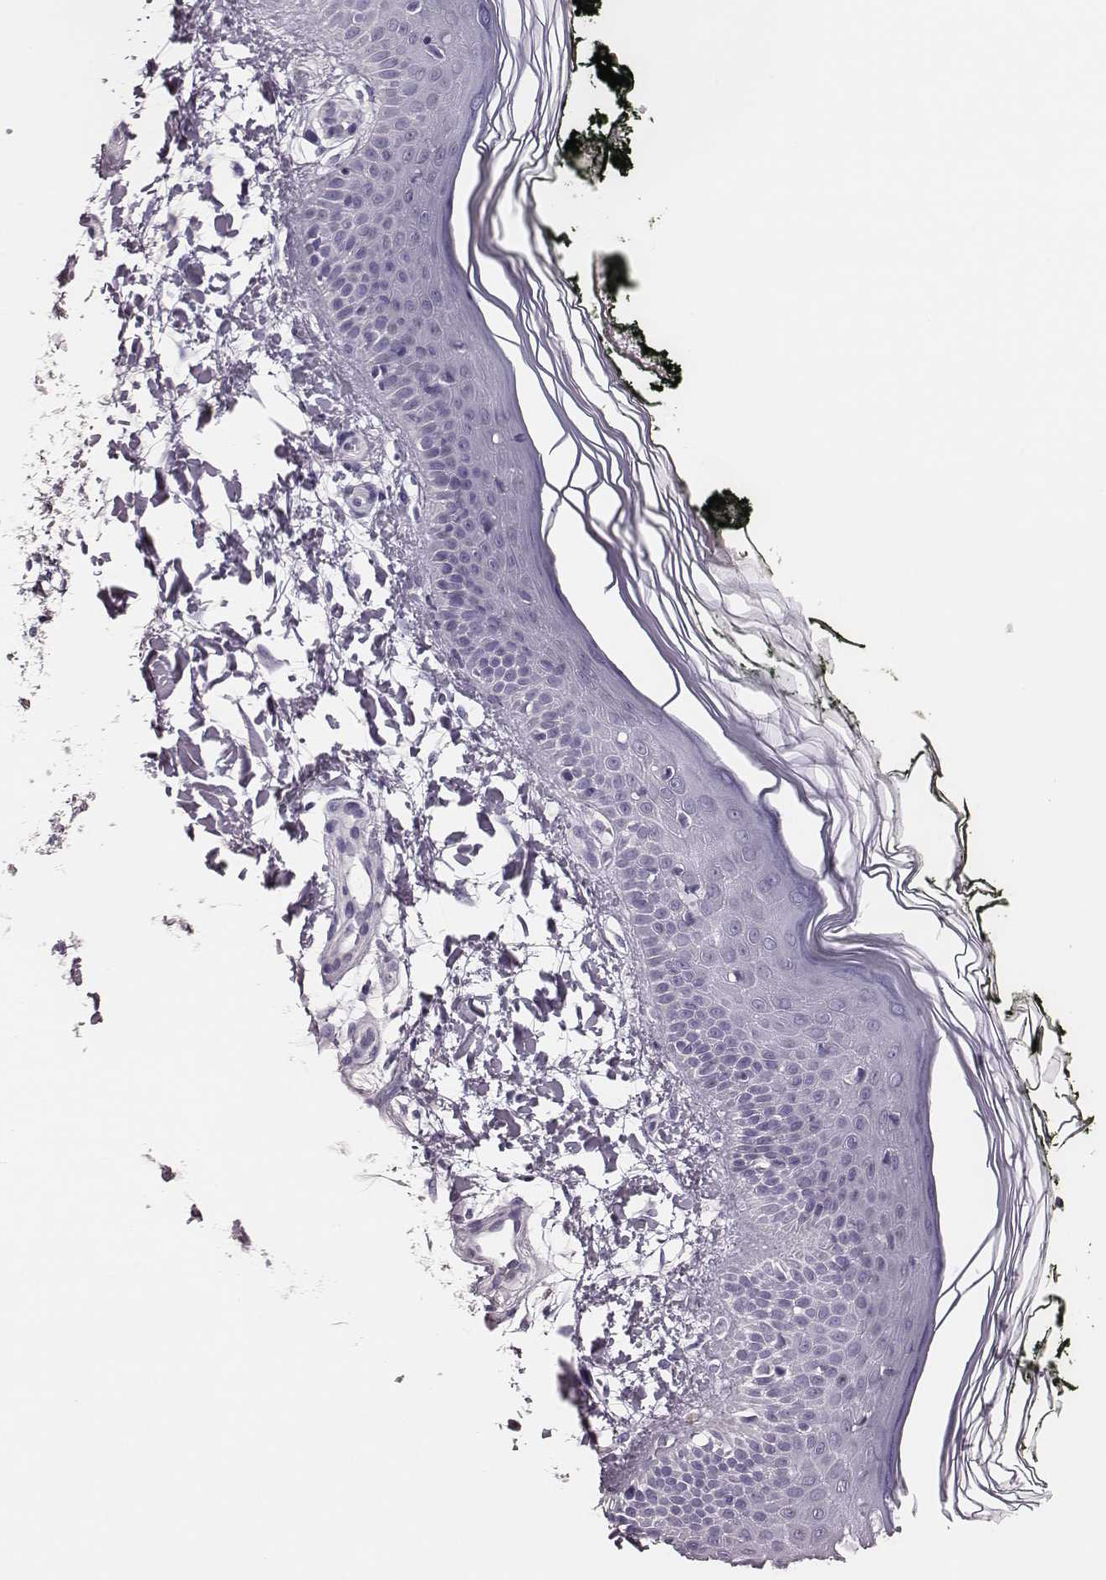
{"staining": {"intensity": "negative", "quantity": "none", "location": "none"}, "tissue": "skin", "cell_type": "Fibroblasts", "image_type": "normal", "snomed": [{"axis": "morphology", "description": "Normal tissue, NOS"}, {"axis": "topography", "description": "Skin"}], "caption": "IHC image of benign skin: human skin stained with DAB (3,3'-diaminobenzidine) exhibits no significant protein expression in fibroblasts.", "gene": "H1", "patient": {"sex": "female", "age": 62}}